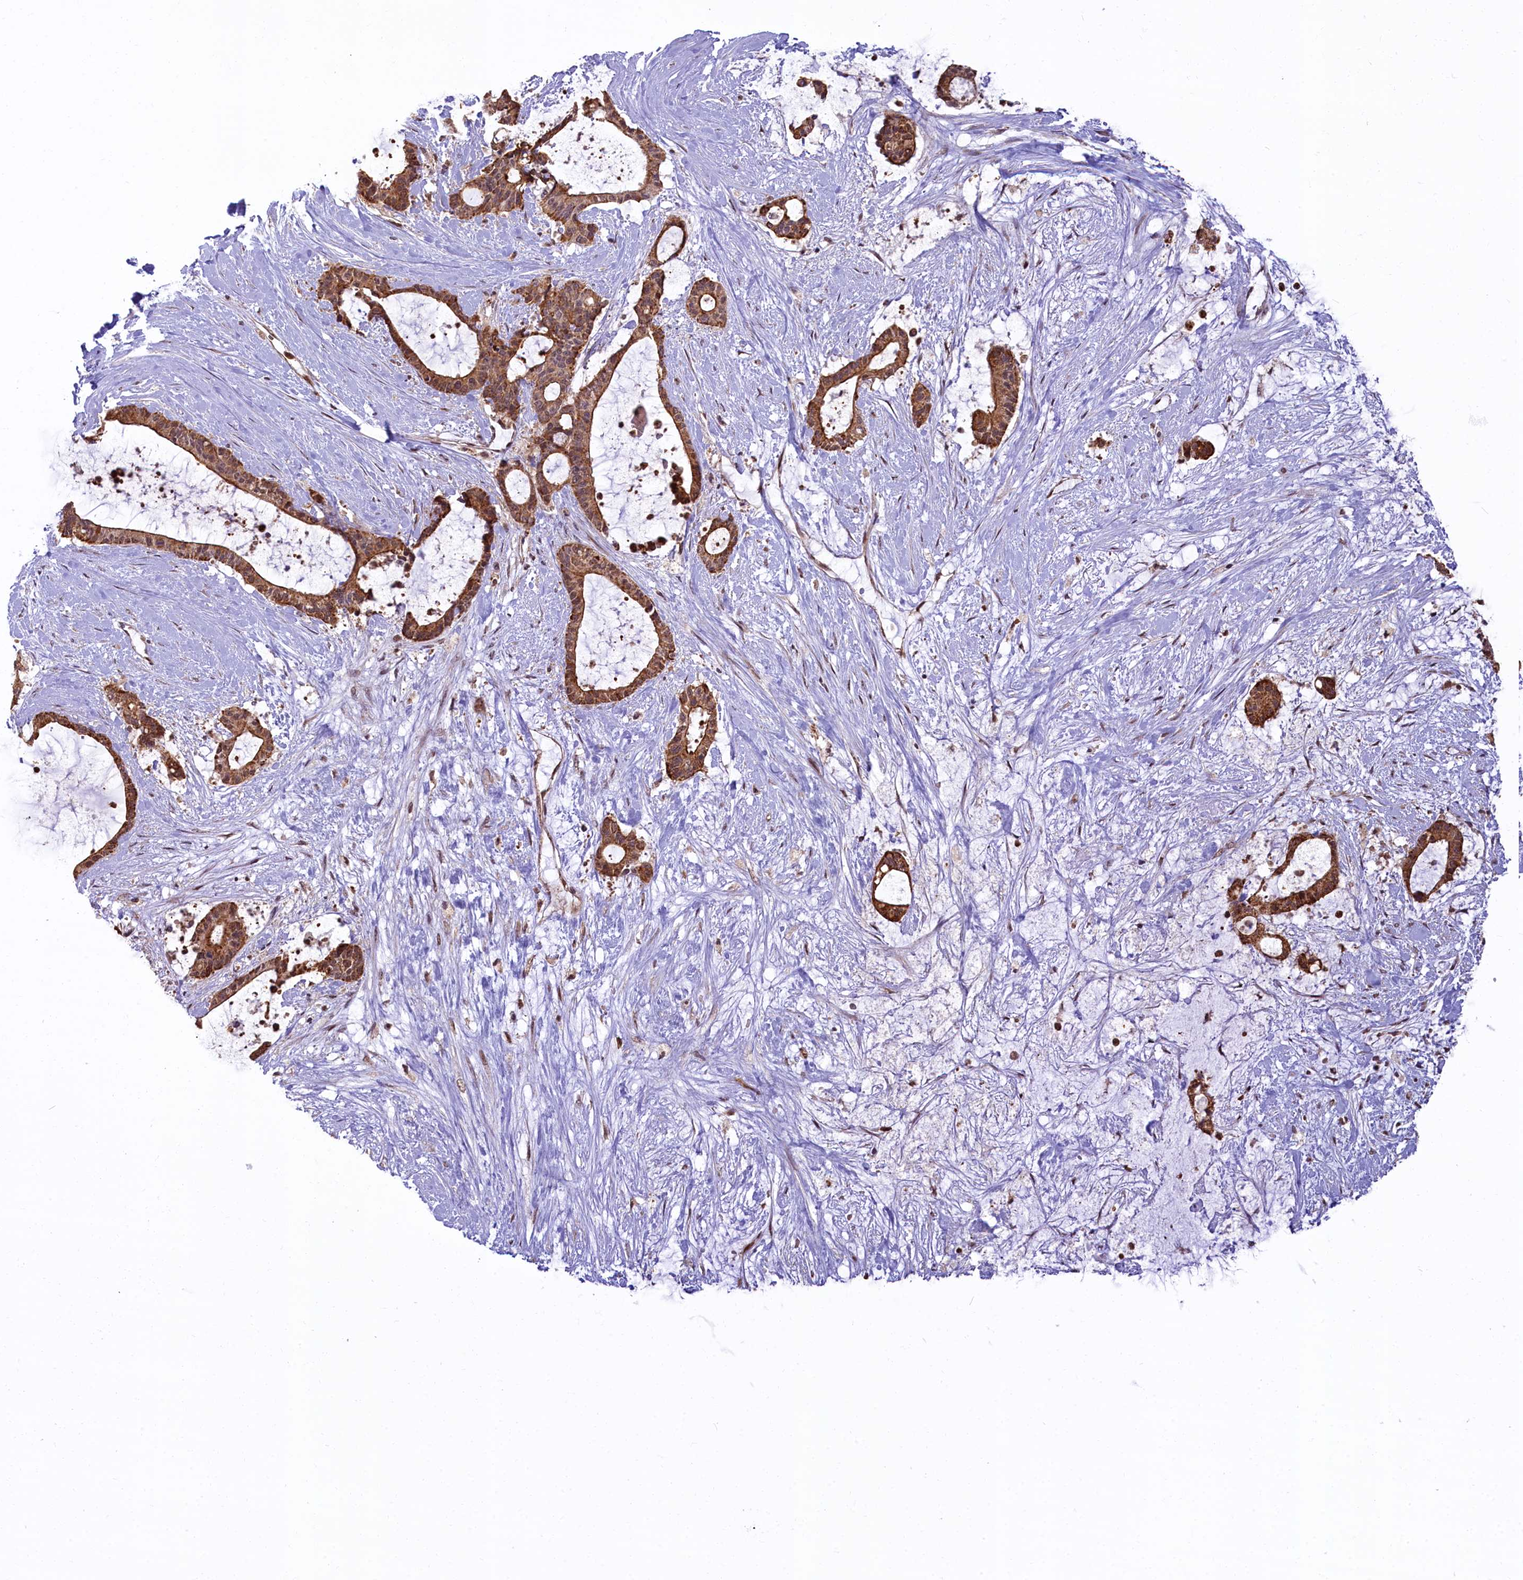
{"staining": {"intensity": "moderate", "quantity": ">75%", "location": "cytoplasmic/membranous"}, "tissue": "liver cancer", "cell_type": "Tumor cells", "image_type": "cancer", "snomed": [{"axis": "morphology", "description": "Normal tissue, NOS"}, {"axis": "morphology", "description": "Cholangiocarcinoma"}, {"axis": "topography", "description": "Liver"}, {"axis": "topography", "description": "Peripheral nerve tissue"}], "caption": "This is a micrograph of immunohistochemistry staining of liver cancer (cholangiocarcinoma), which shows moderate positivity in the cytoplasmic/membranous of tumor cells.", "gene": "CARD8", "patient": {"sex": "female", "age": 73}}